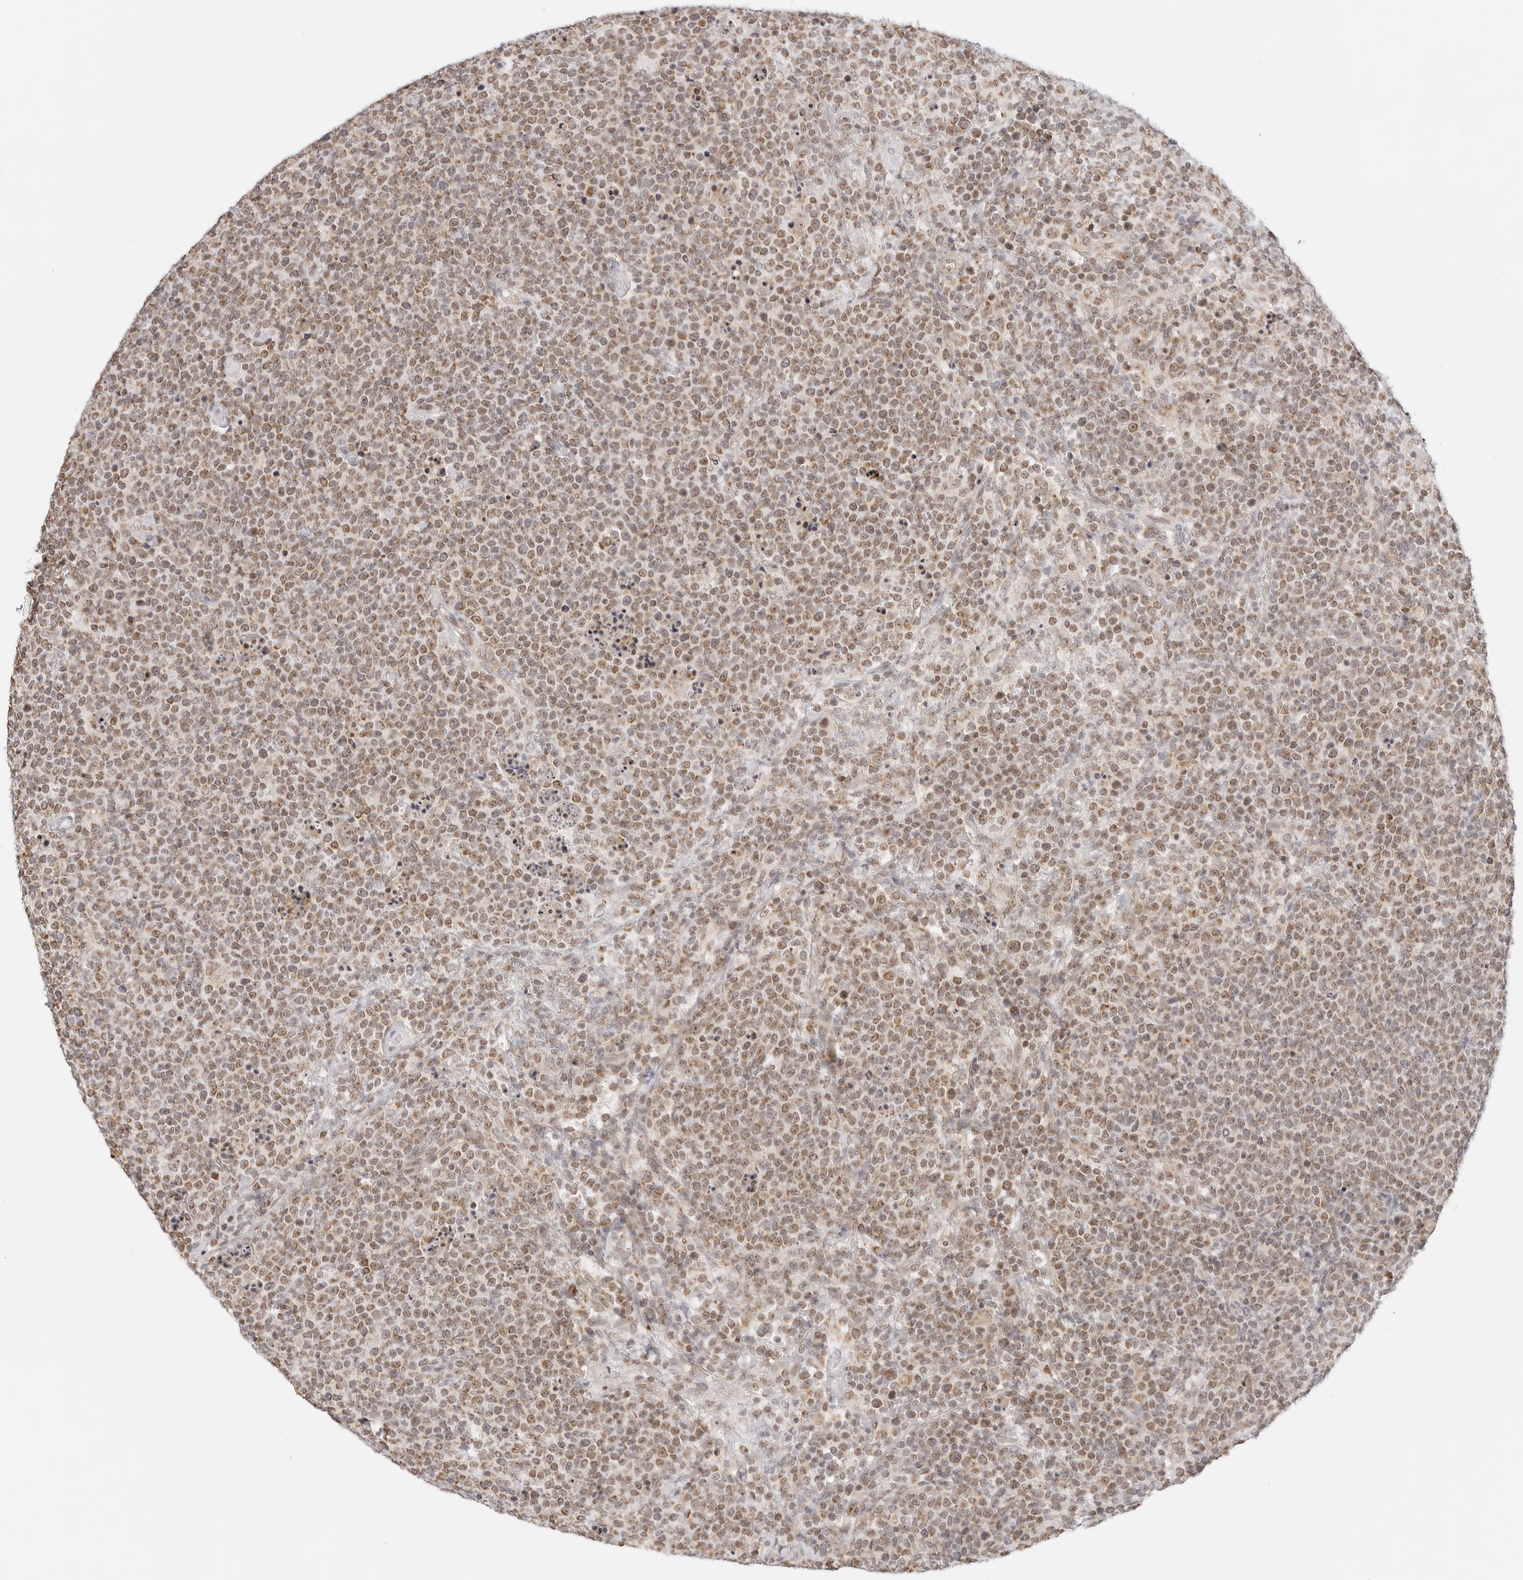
{"staining": {"intensity": "weak", "quantity": ">75%", "location": "cytoplasmic/membranous,nuclear"}, "tissue": "lymphoma", "cell_type": "Tumor cells", "image_type": "cancer", "snomed": [{"axis": "morphology", "description": "Malignant lymphoma, non-Hodgkin's type, High grade"}, {"axis": "topography", "description": "Lymph node"}], "caption": "Immunohistochemistry (IHC) histopathology image of neoplastic tissue: human malignant lymphoma, non-Hodgkin's type (high-grade) stained using IHC exhibits low levels of weak protein expression localized specifically in the cytoplasmic/membranous and nuclear of tumor cells, appearing as a cytoplasmic/membranous and nuclear brown color.", "gene": "GORAB", "patient": {"sex": "male", "age": 61}}